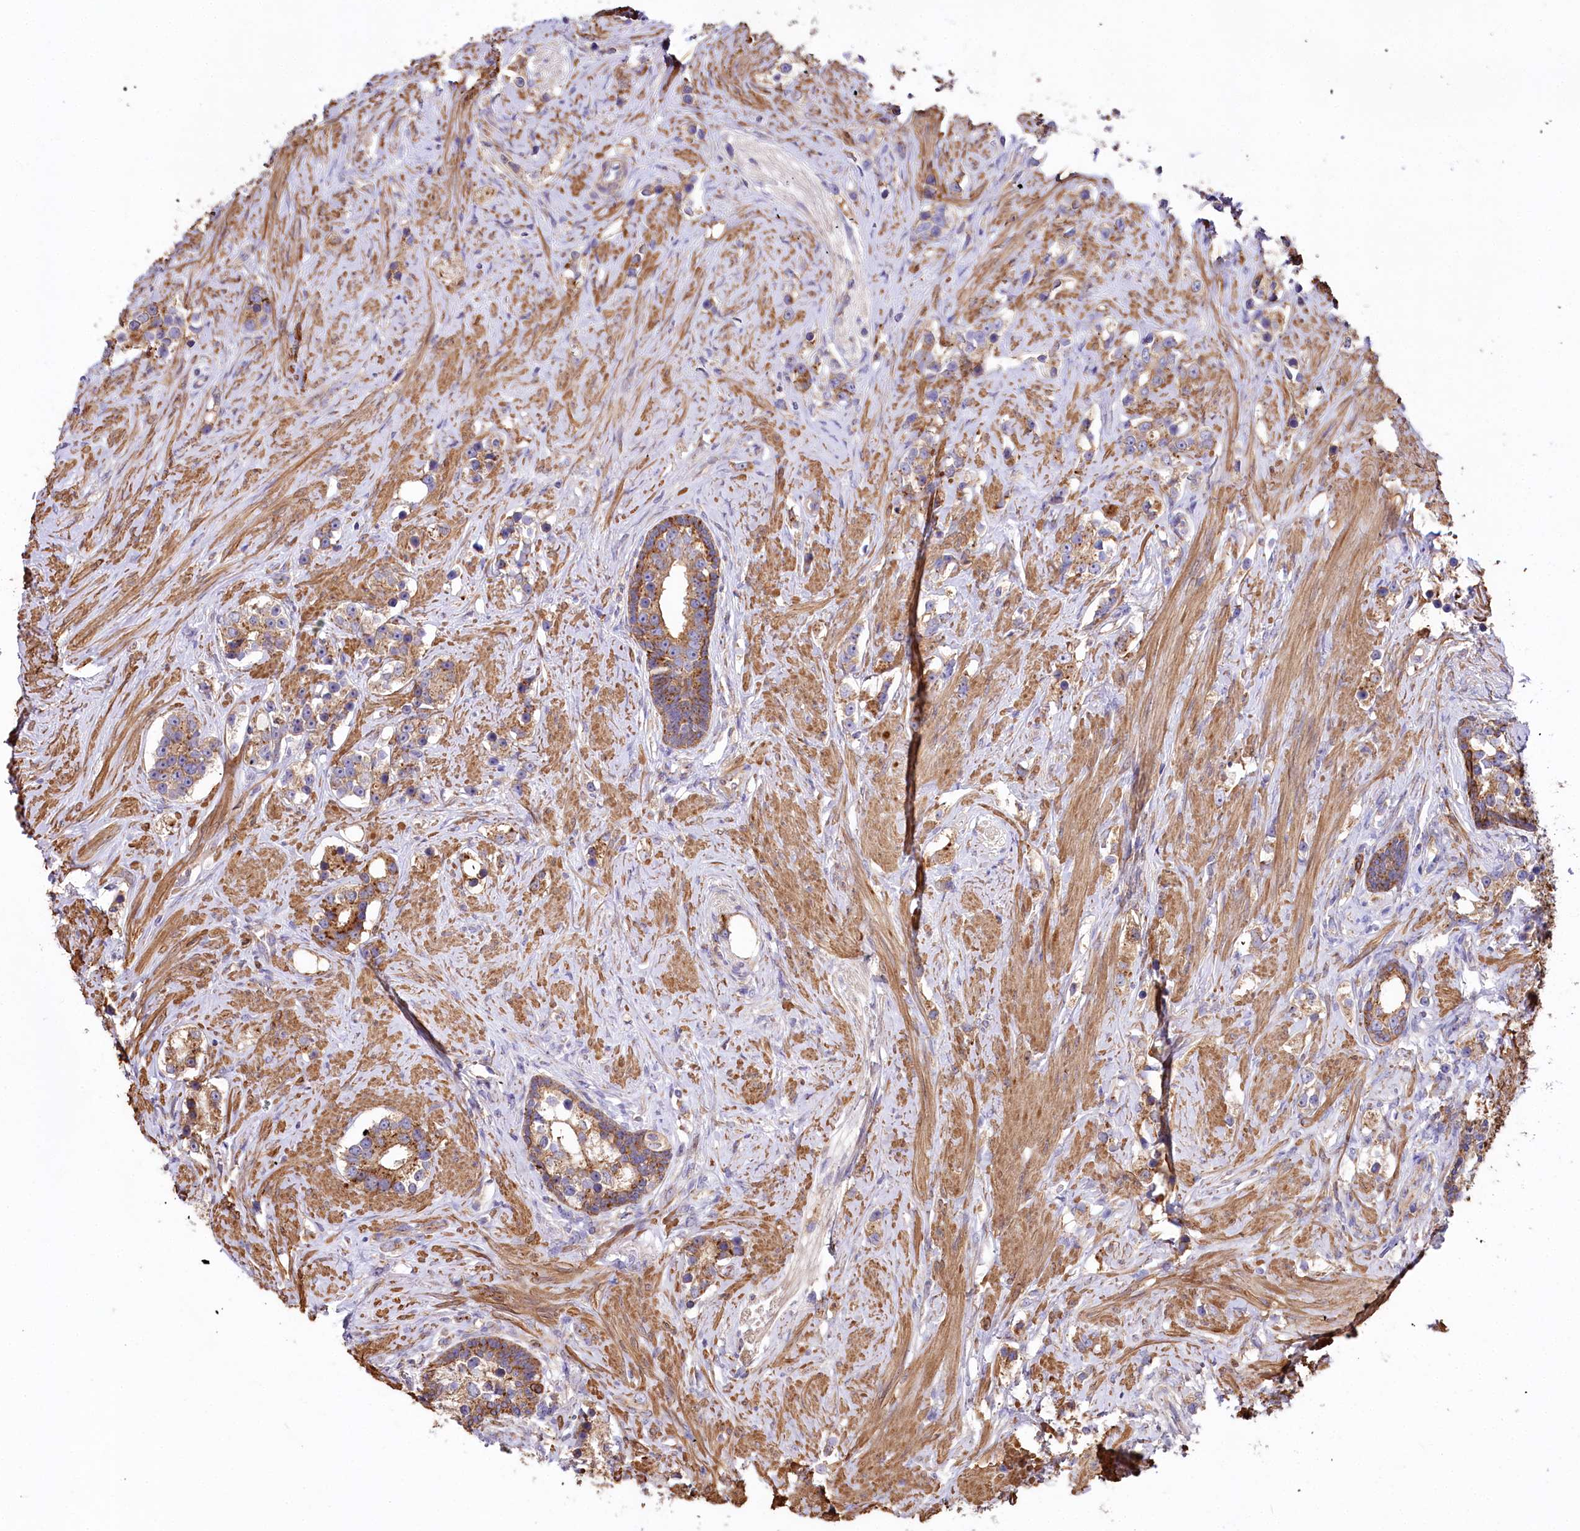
{"staining": {"intensity": "moderate", "quantity": "<25%", "location": "cytoplasmic/membranous"}, "tissue": "prostate cancer", "cell_type": "Tumor cells", "image_type": "cancer", "snomed": [{"axis": "morphology", "description": "Adenocarcinoma, High grade"}, {"axis": "topography", "description": "Prostate"}], "caption": "Brown immunohistochemical staining in human prostate cancer exhibits moderate cytoplasmic/membranous staining in approximately <25% of tumor cells.", "gene": "STX6", "patient": {"sex": "male", "age": 63}}